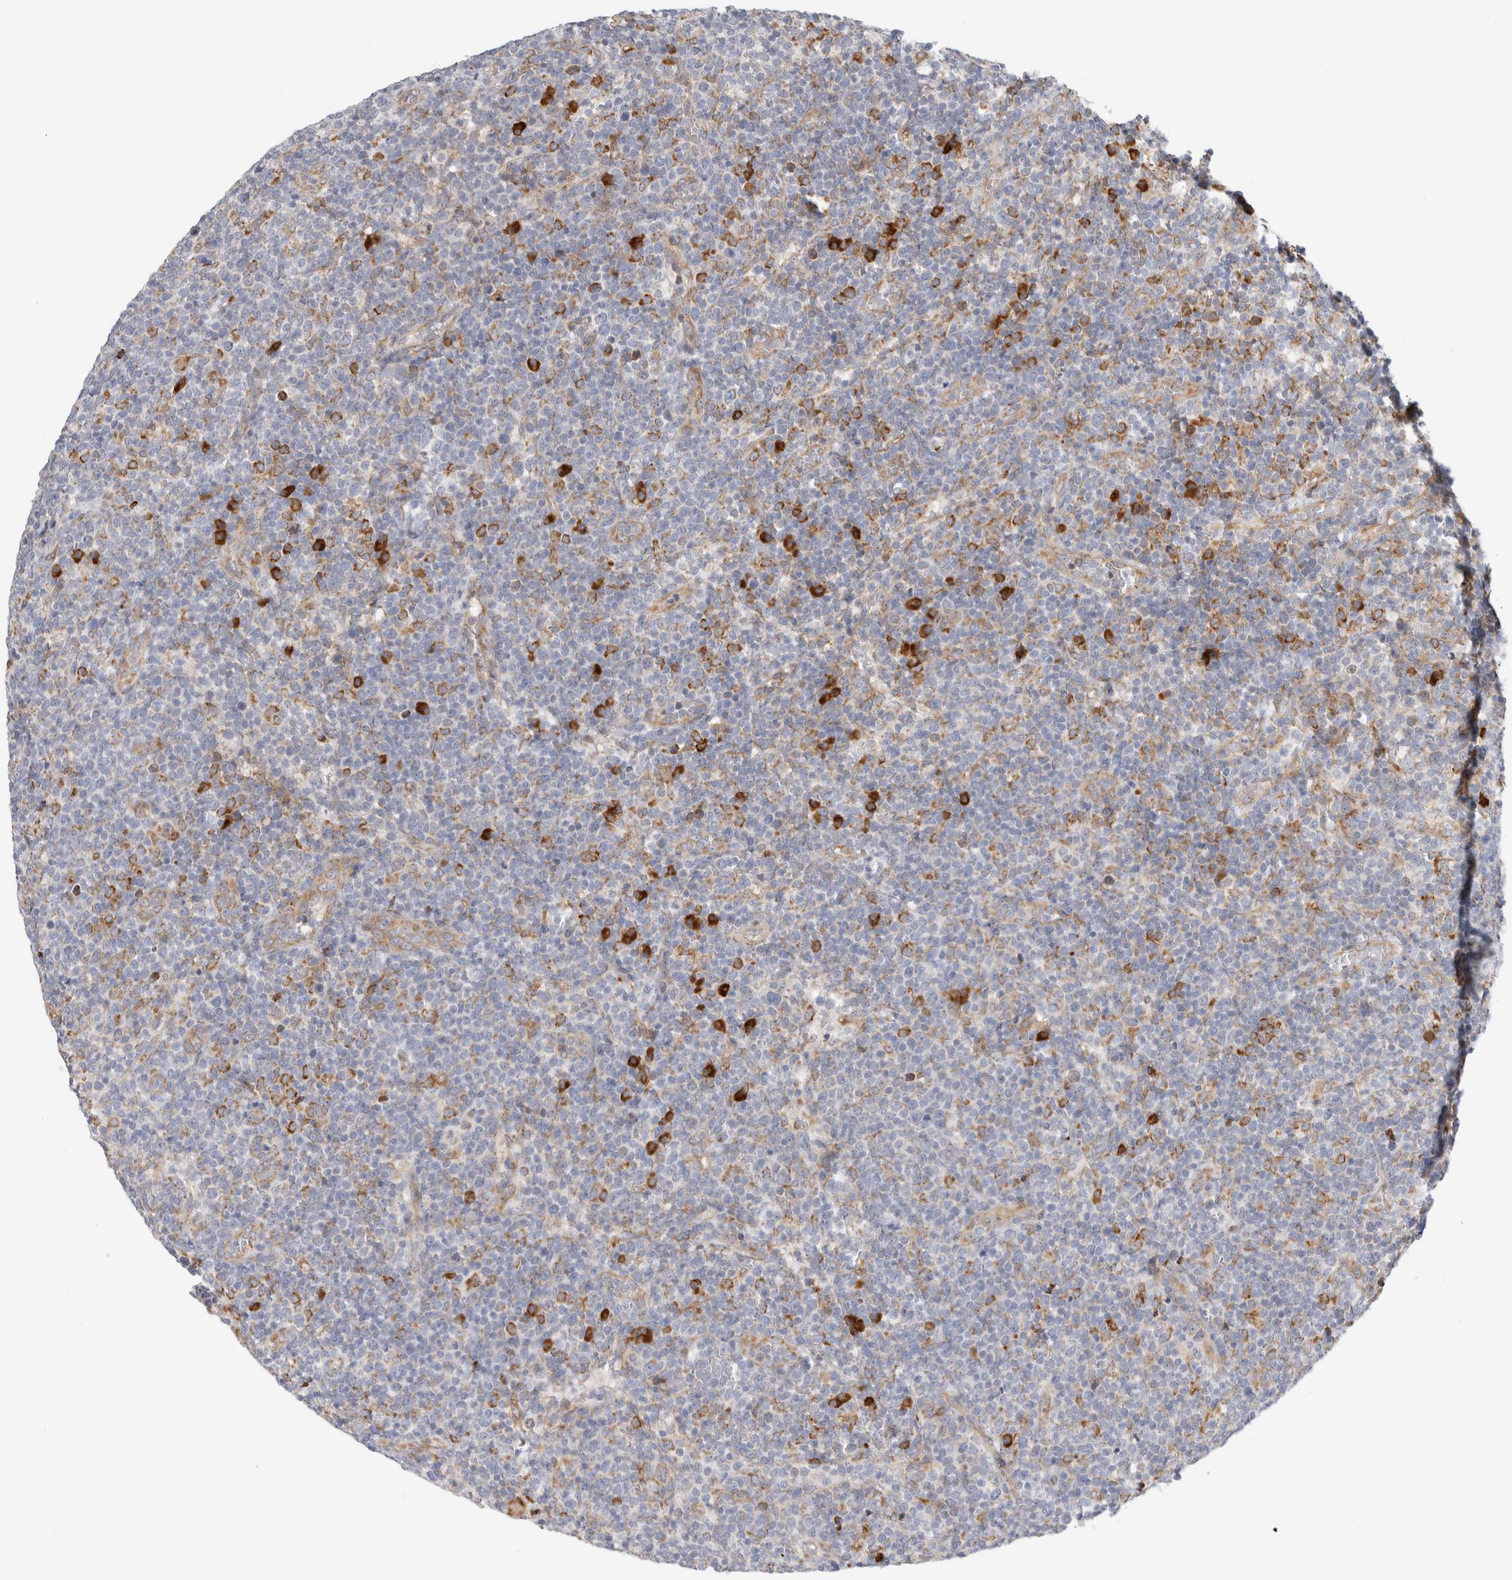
{"staining": {"intensity": "moderate", "quantity": "<25%", "location": "cytoplasmic/membranous"}, "tissue": "lymphoma", "cell_type": "Tumor cells", "image_type": "cancer", "snomed": [{"axis": "morphology", "description": "Malignant lymphoma, non-Hodgkin's type, High grade"}, {"axis": "topography", "description": "Lymph node"}], "caption": "Lymphoma stained for a protein (brown) displays moderate cytoplasmic/membranous positive expression in approximately <25% of tumor cells.", "gene": "RPN2", "patient": {"sex": "male", "age": 61}}